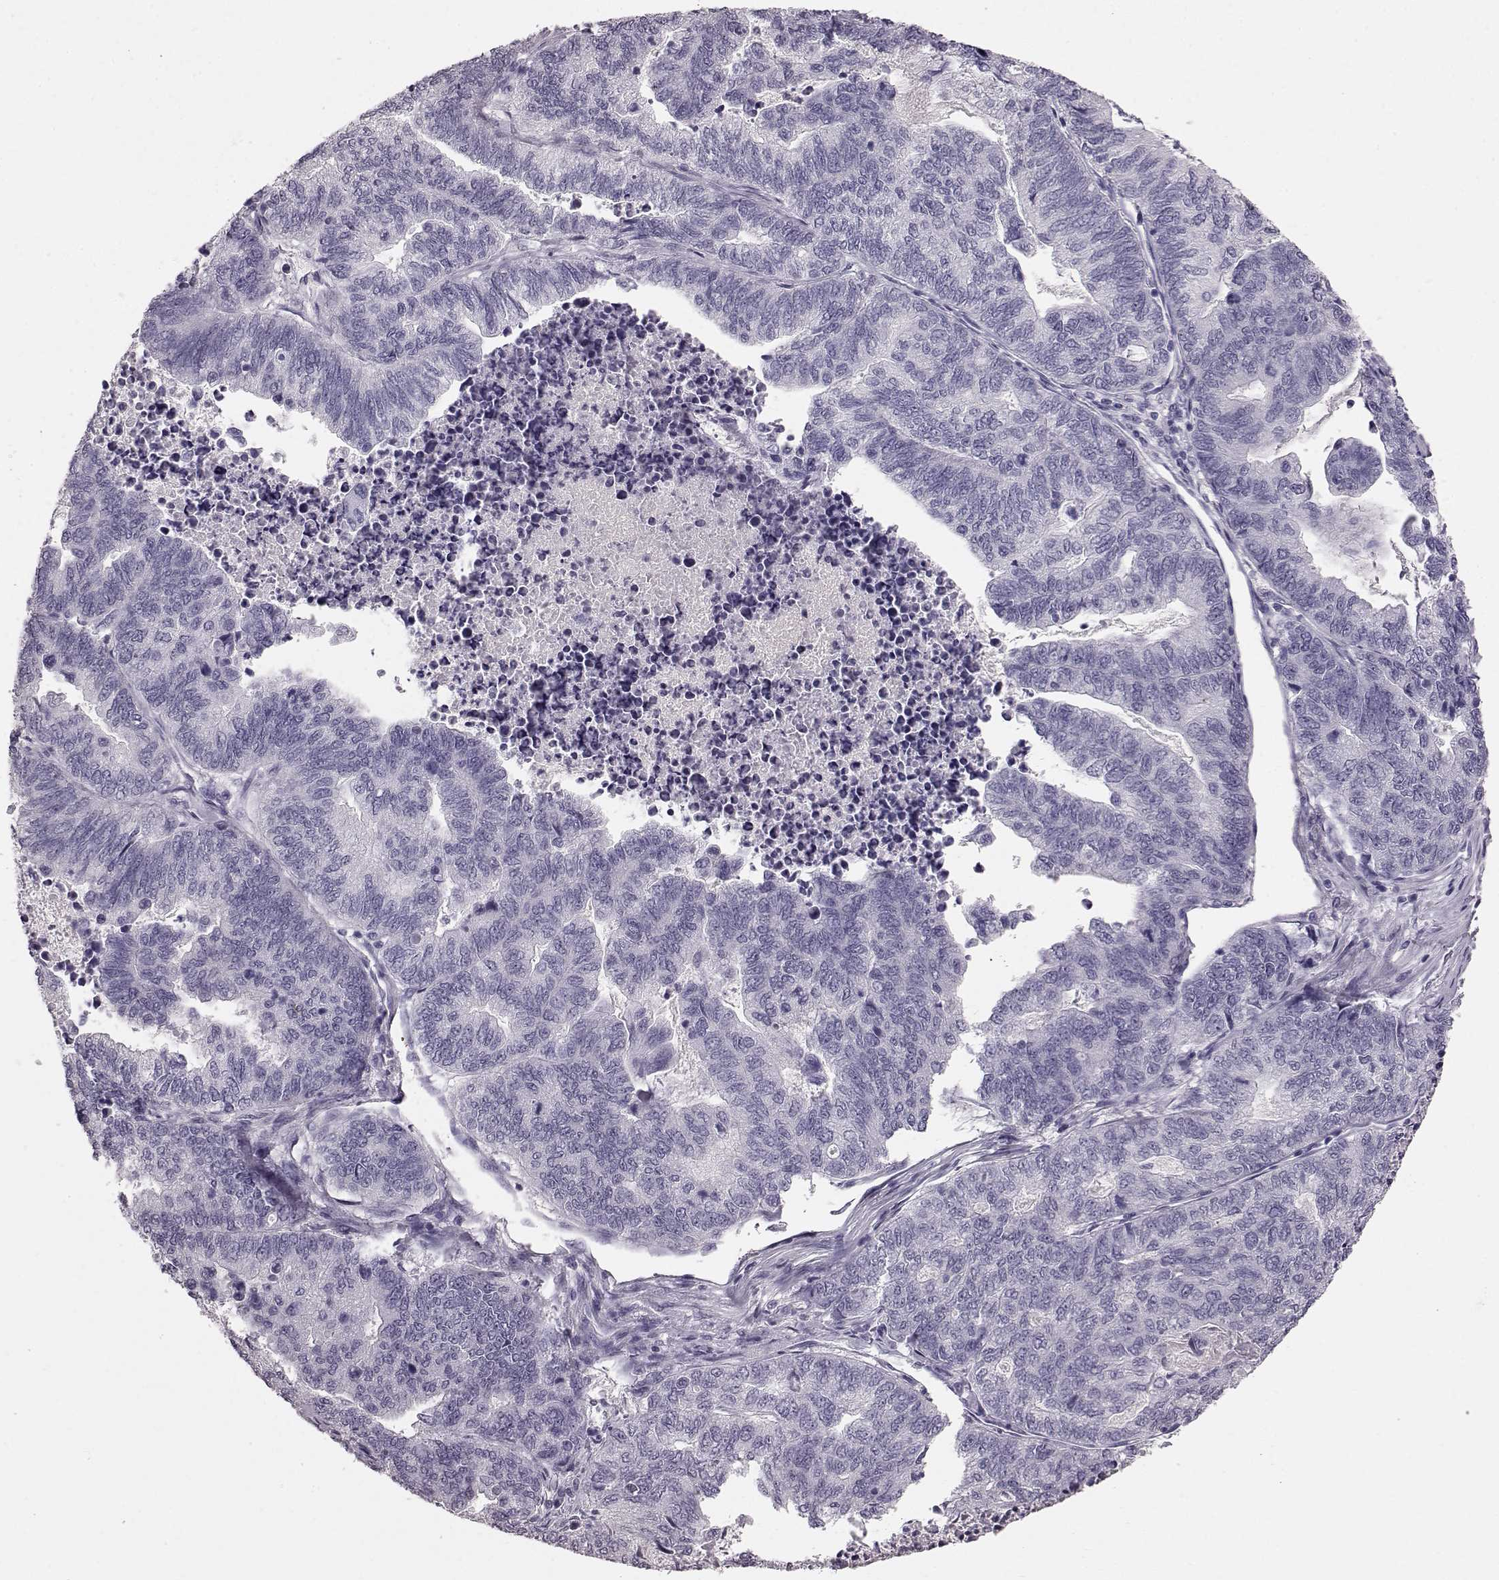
{"staining": {"intensity": "negative", "quantity": "none", "location": "none"}, "tissue": "stomach cancer", "cell_type": "Tumor cells", "image_type": "cancer", "snomed": [{"axis": "morphology", "description": "Adenocarcinoma, NOS"}, {"axis": "topography", "description": "Stomach, upper"}], "caption": "Micrograph shows no significant protein expression in tumor cells of stomach adenocarcinoma.", "gene": "TCHHL1", "patient": {"sex": "female", "age": 67}}